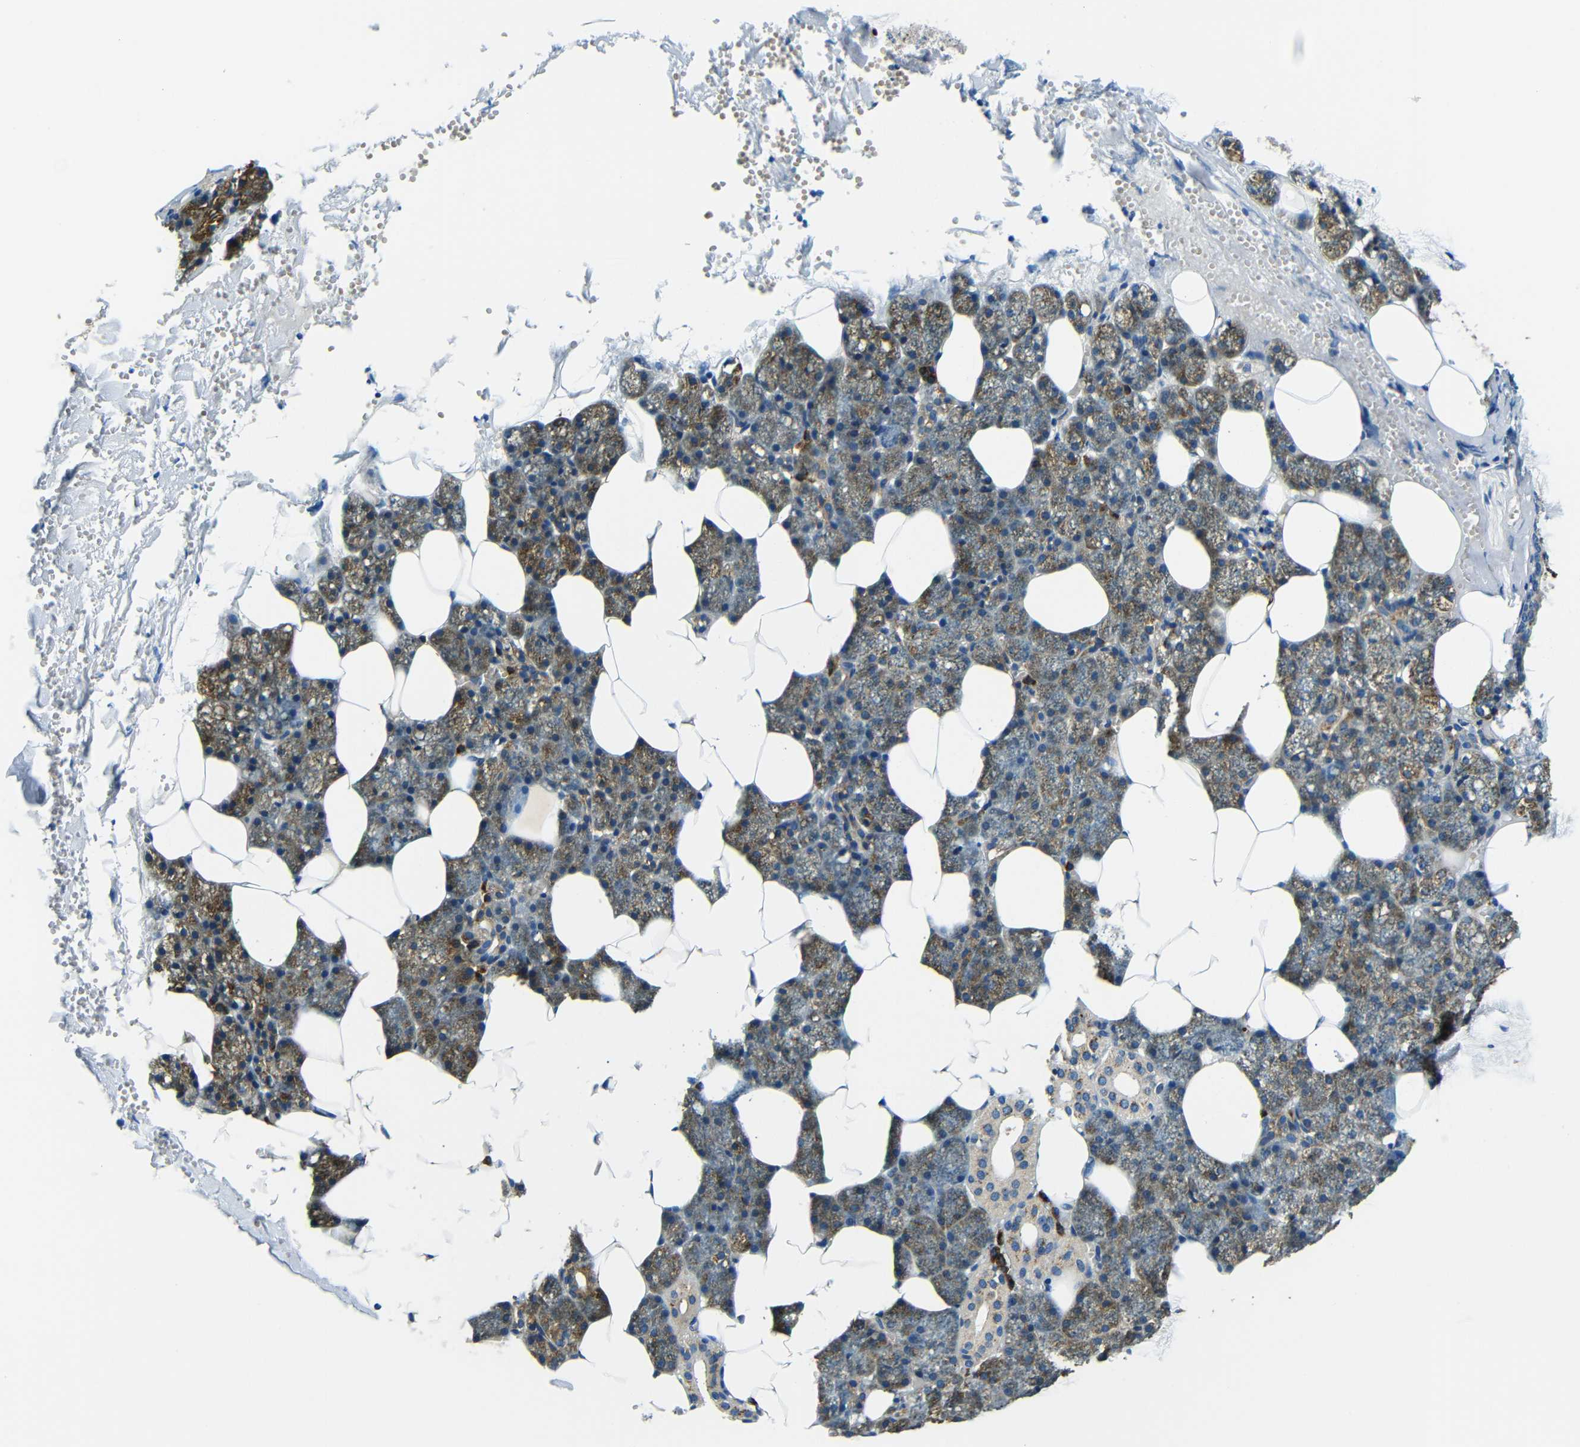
{"staining": {"intensity": "strong", "quantity": ">75%", "location": "cytoplasmic/membranous"}, "tissue": "salivary gland", "cell_type": "Glandular cells", "image_type": "normal", "snomed": [{"axis": "morphology", "description": "Normal tissue, NOS"}, {"axis": "topography", "description": "Salivary gland"}], "caption": "Immunohistochemistry (IHC) of benign human salivary gland demonstrates high levels of strong cytoplasmic/membranous positivity in approximately >75% of glandular cells. The staining is performed using DAB (3,3'-diaminobenzidine) brown chromogen to label protein expression. The nuclei are counter-stained blue using hematoxylin.", "gene": "USO1", "patient": {"sex": "male", "age": 62}}